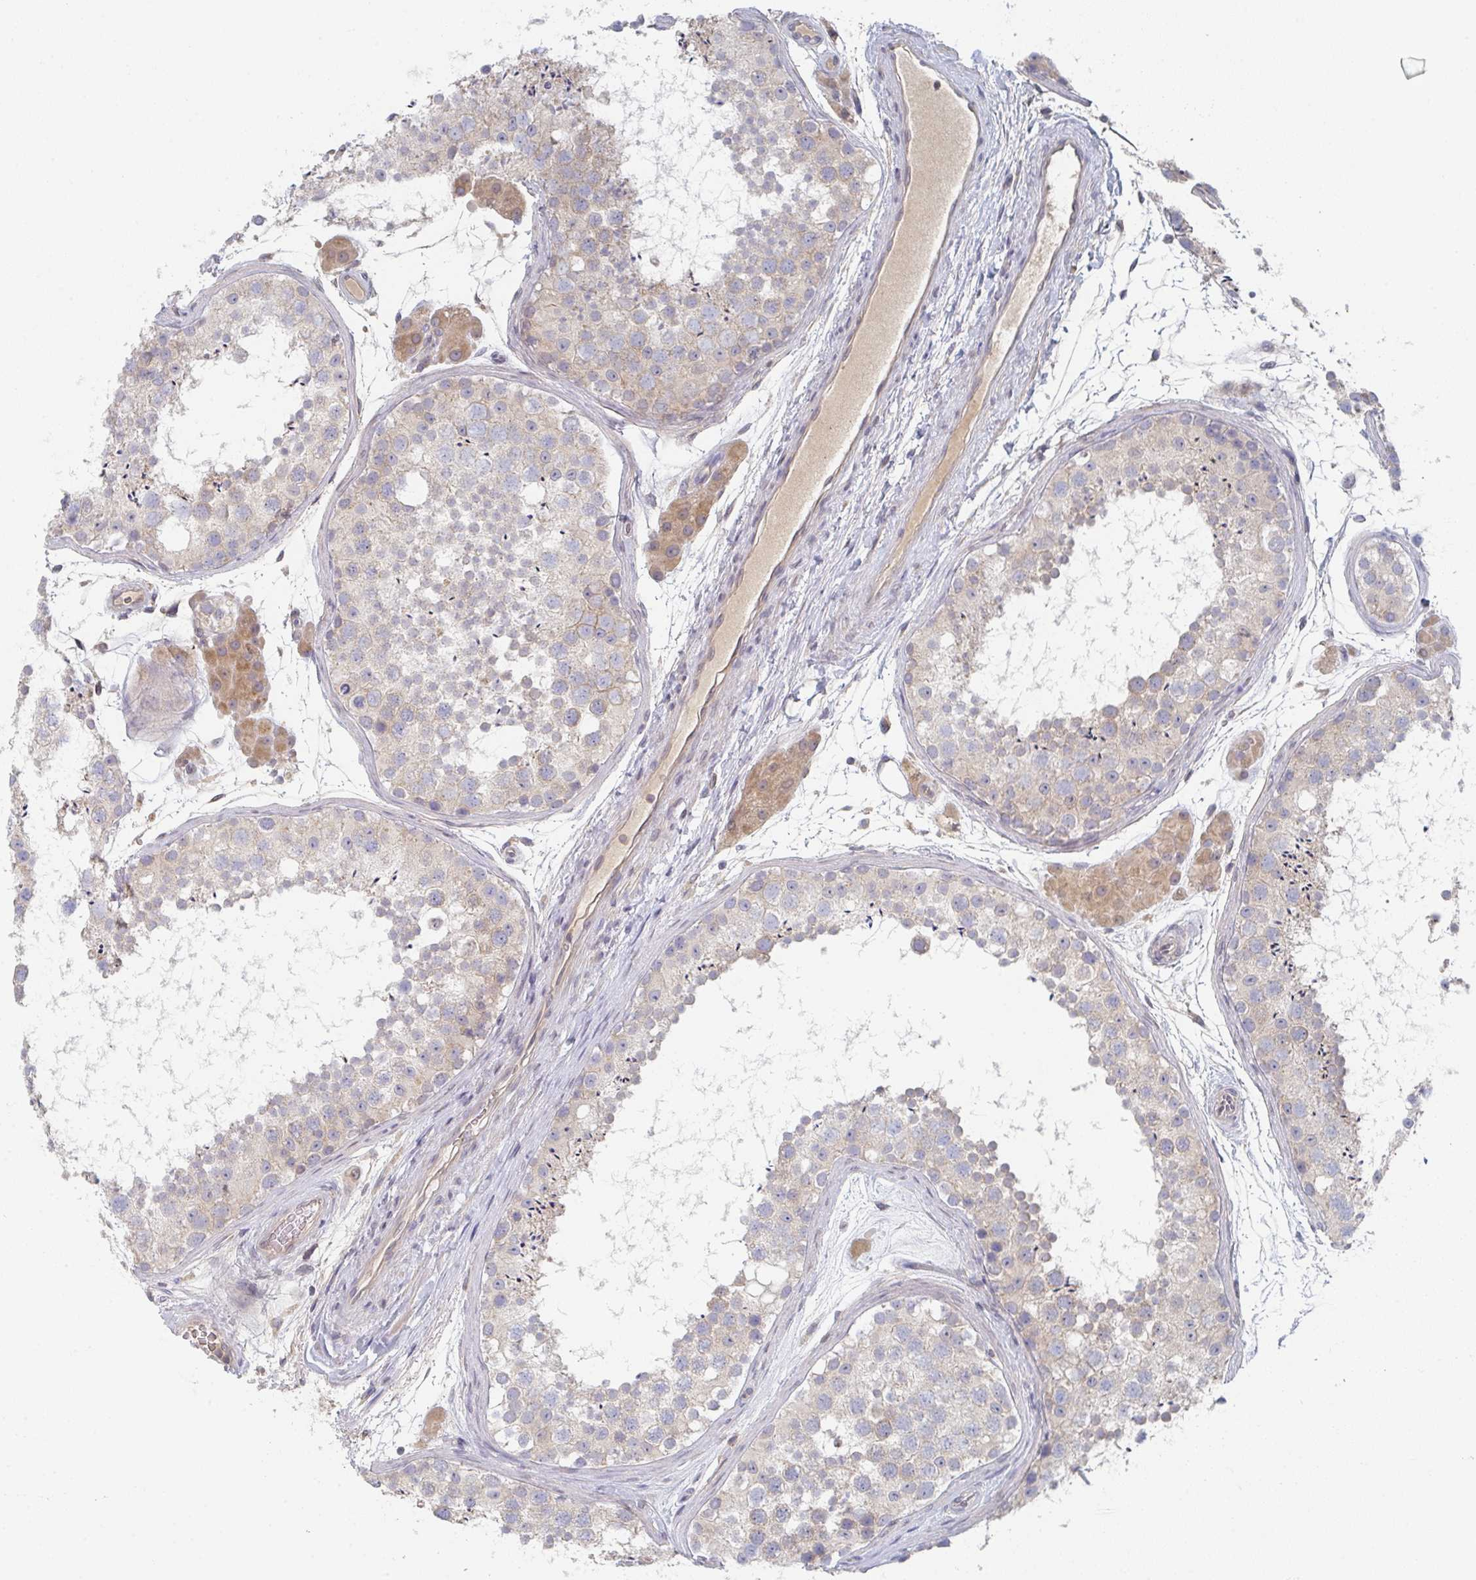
{"staining": {"intensity": "negative", "quantity": "none", "location": "none"}, "tissue": "testis", "cell_type": "Cells in seminiferous ducts", "image_type": "normal", "snomed": [{"axis": "morphology", "description": "Normal tissue, NOS"}, {"axis": "topography", "description": "Testis"}], "caption": "A high-resolution photomicrograph shows immunohistochemistry staining of normal testis, which reveals no significant positivity in cells in seminiferous ducts. (Stains: DAB (3,3'-diaminobenzidine) immunohistochemistry (IHC) with hematoxylin counter stain, Microscopy: brightfield microscopy at high magnification).", "gene": "ELOVL1", "patient": {"sex": "male", "age": 41}}